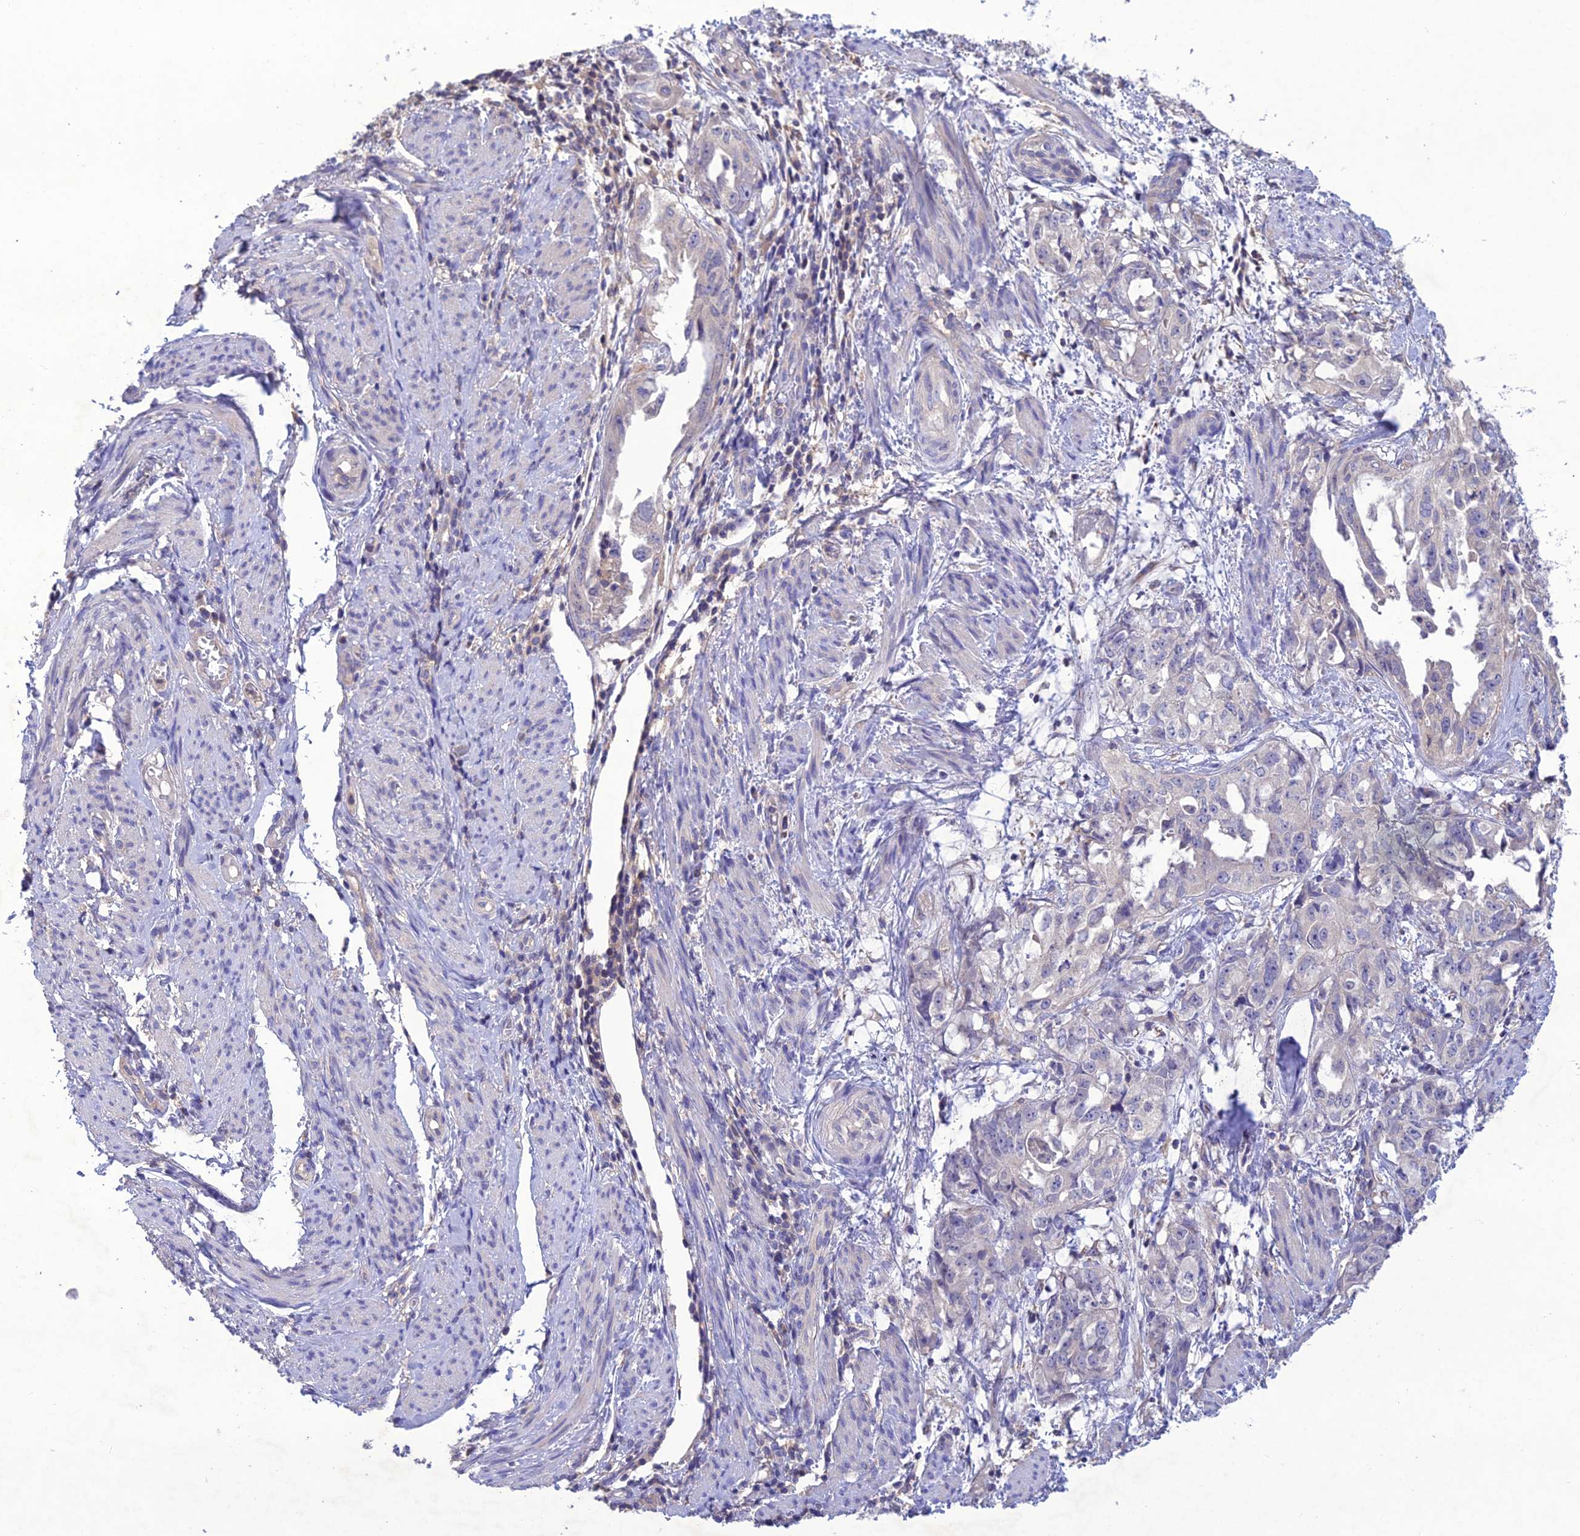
{"staining": {"intensity": "negative", "quantity": "none", "location": "none"}, "tissue": "endometrial cancer", "cell_type": "Tumor cells", "image_type": "cancer", "snomed": [{"axis": "morphology", "description": "Adenocarcinoma, NOS"}, {"axis": "topography", "description": "Endometrium"}], "caption": "Protein analysis of endometrial adenocarcinoma exhibits no significant expression in tumor cells.", "gene": "SNX24", "patient": {"sex": "female", "age": 65}}